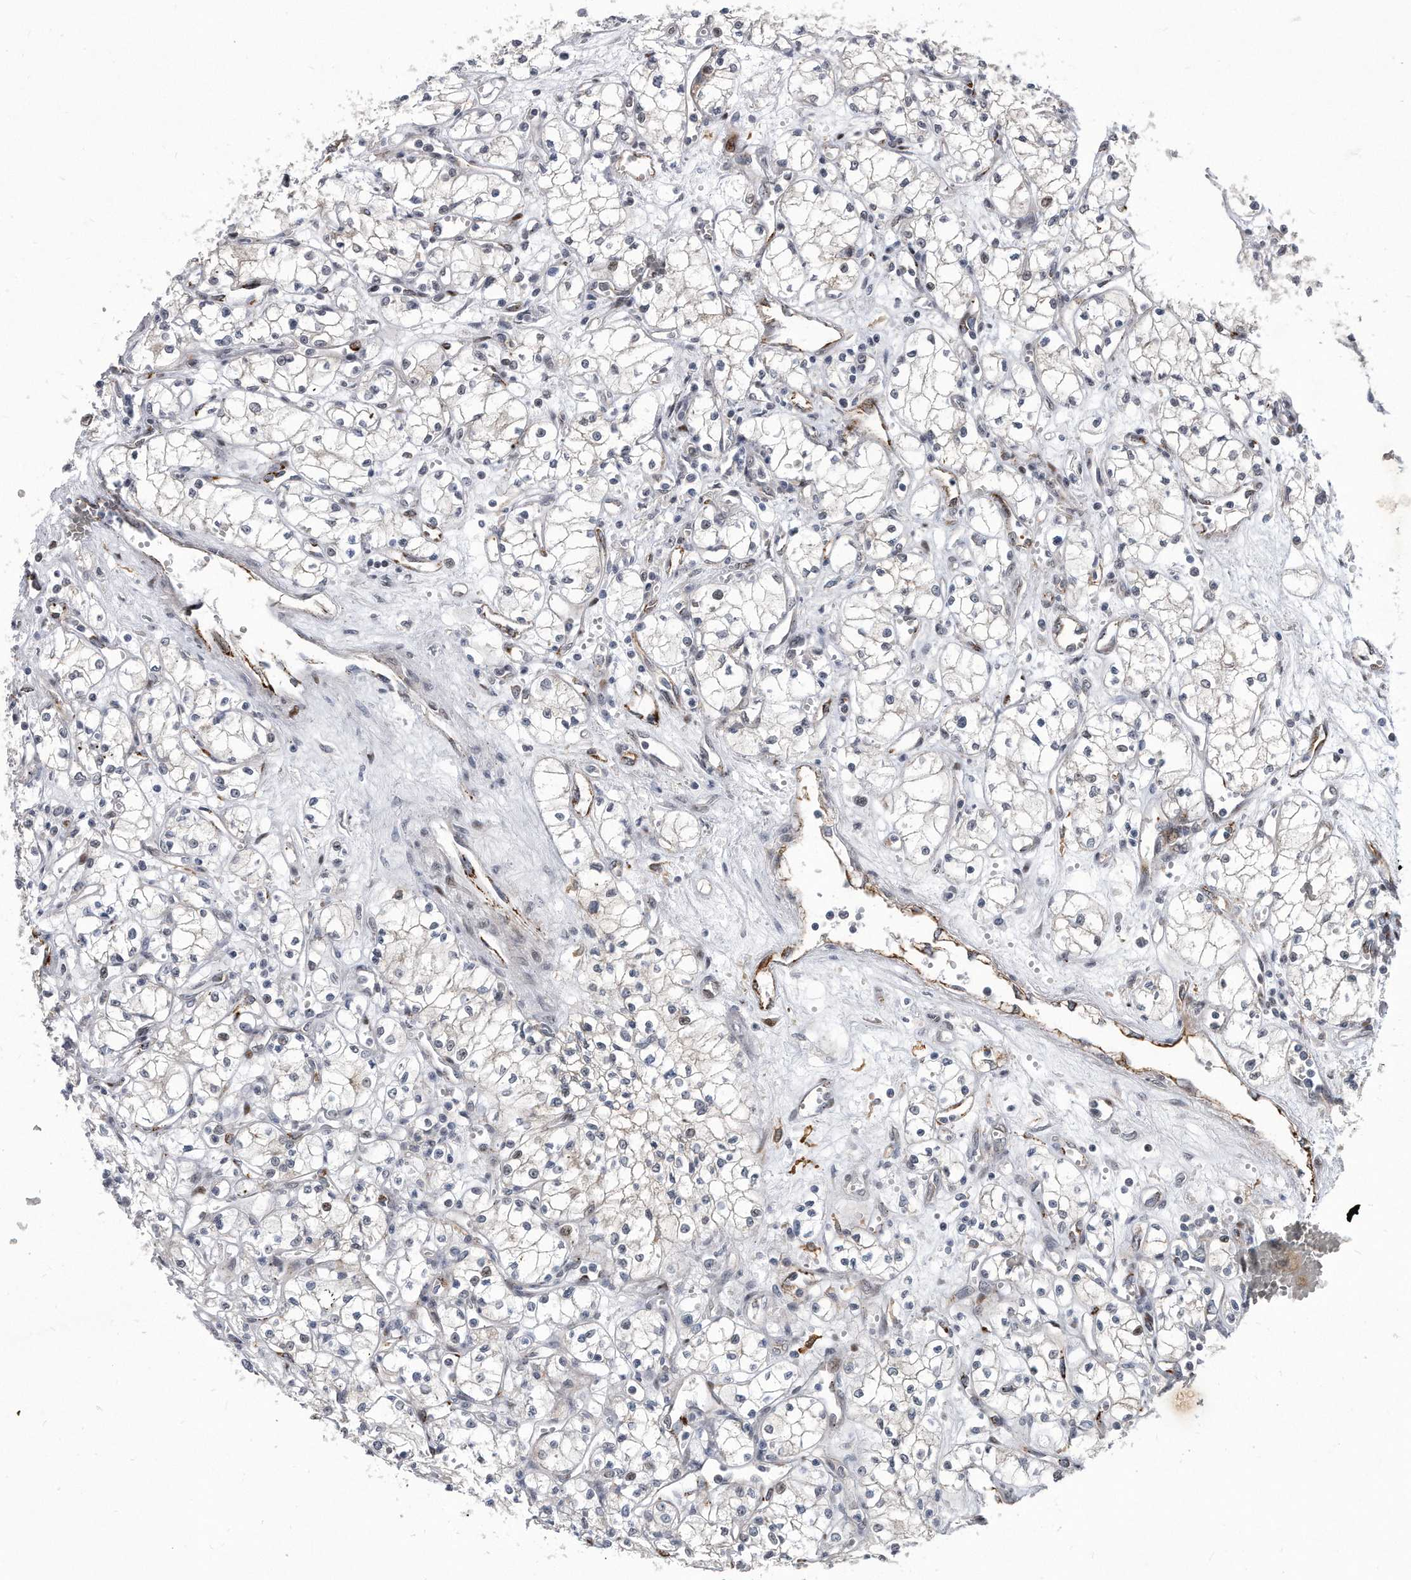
{"staining": {"intensity": "negative", "quantity": "none", "location": "none"}, "tissue": "renal cancer", "cell_type": "Tumor cells", "image_type": "cancer", "snomed": [{"axis": "morphology", "description": "Adenocarcinoma, NOS"}, {"axis": "topography", "description": "Kidney"}], "caption": "Immunohistochemistry of human renal cancer (adenocarcinoma) displays no staining in tumor cells.", "gene": "PGBD2", "patient": {"sex": "male", "age": 59}}